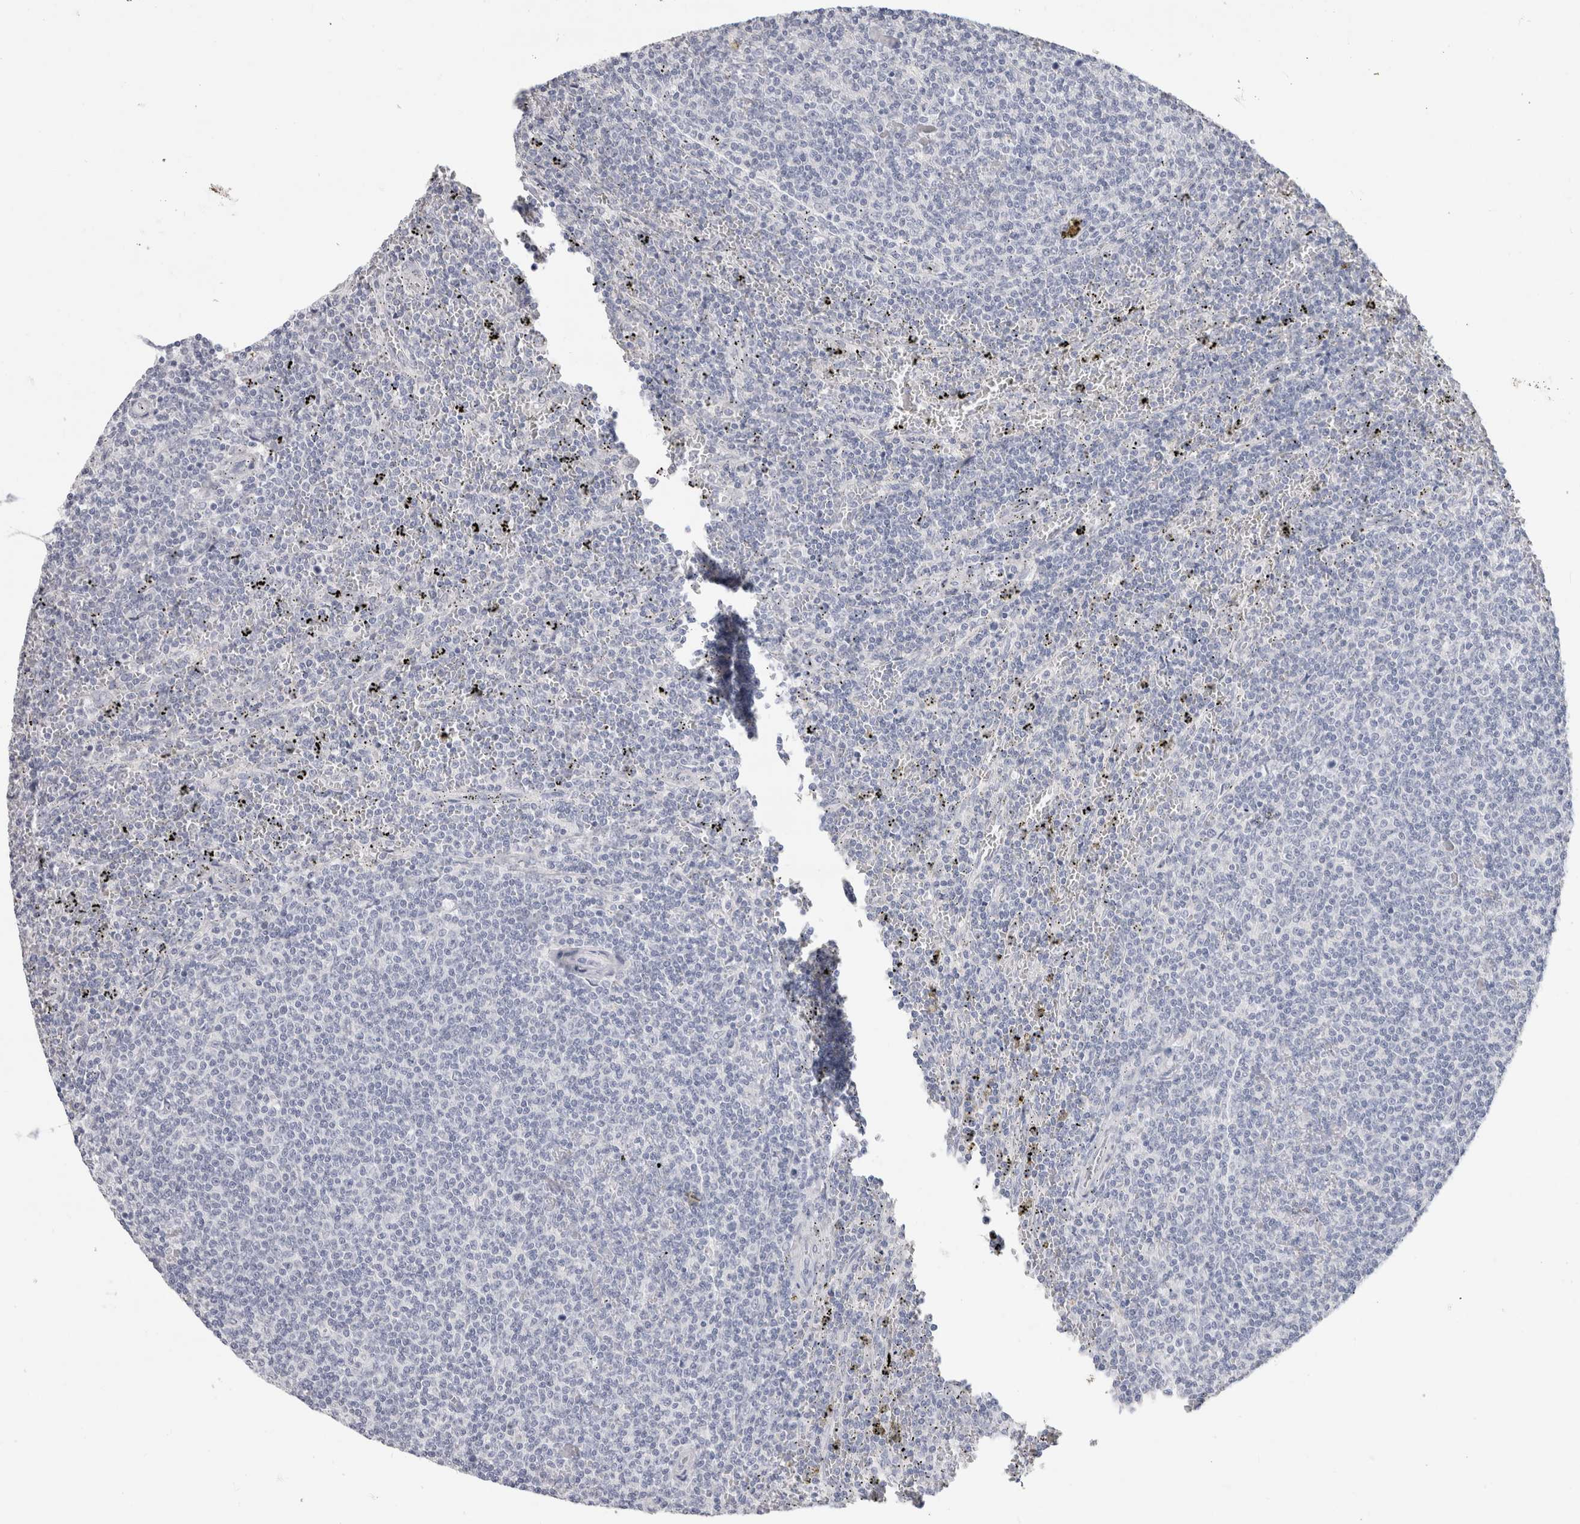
{"staining": {"intensity": "negative", "quantity": "none", "location": "none"}, "tissue": "lymphoma", "cell_type": "Tumor cells", "image_type": "cancer", "snomed": [{"axis": "morphology", "description": "Malignant lymphoma, non-Hodgkin's type, Low grade"}, {"axis": "topography", "description": "Spleen"}], "caption": "Immunohistochemical staining of human lymphoma displays no significant staining in tumor cells.", "gene": "SLC6A1", "patient": {"sex": "female", "age": 50}}